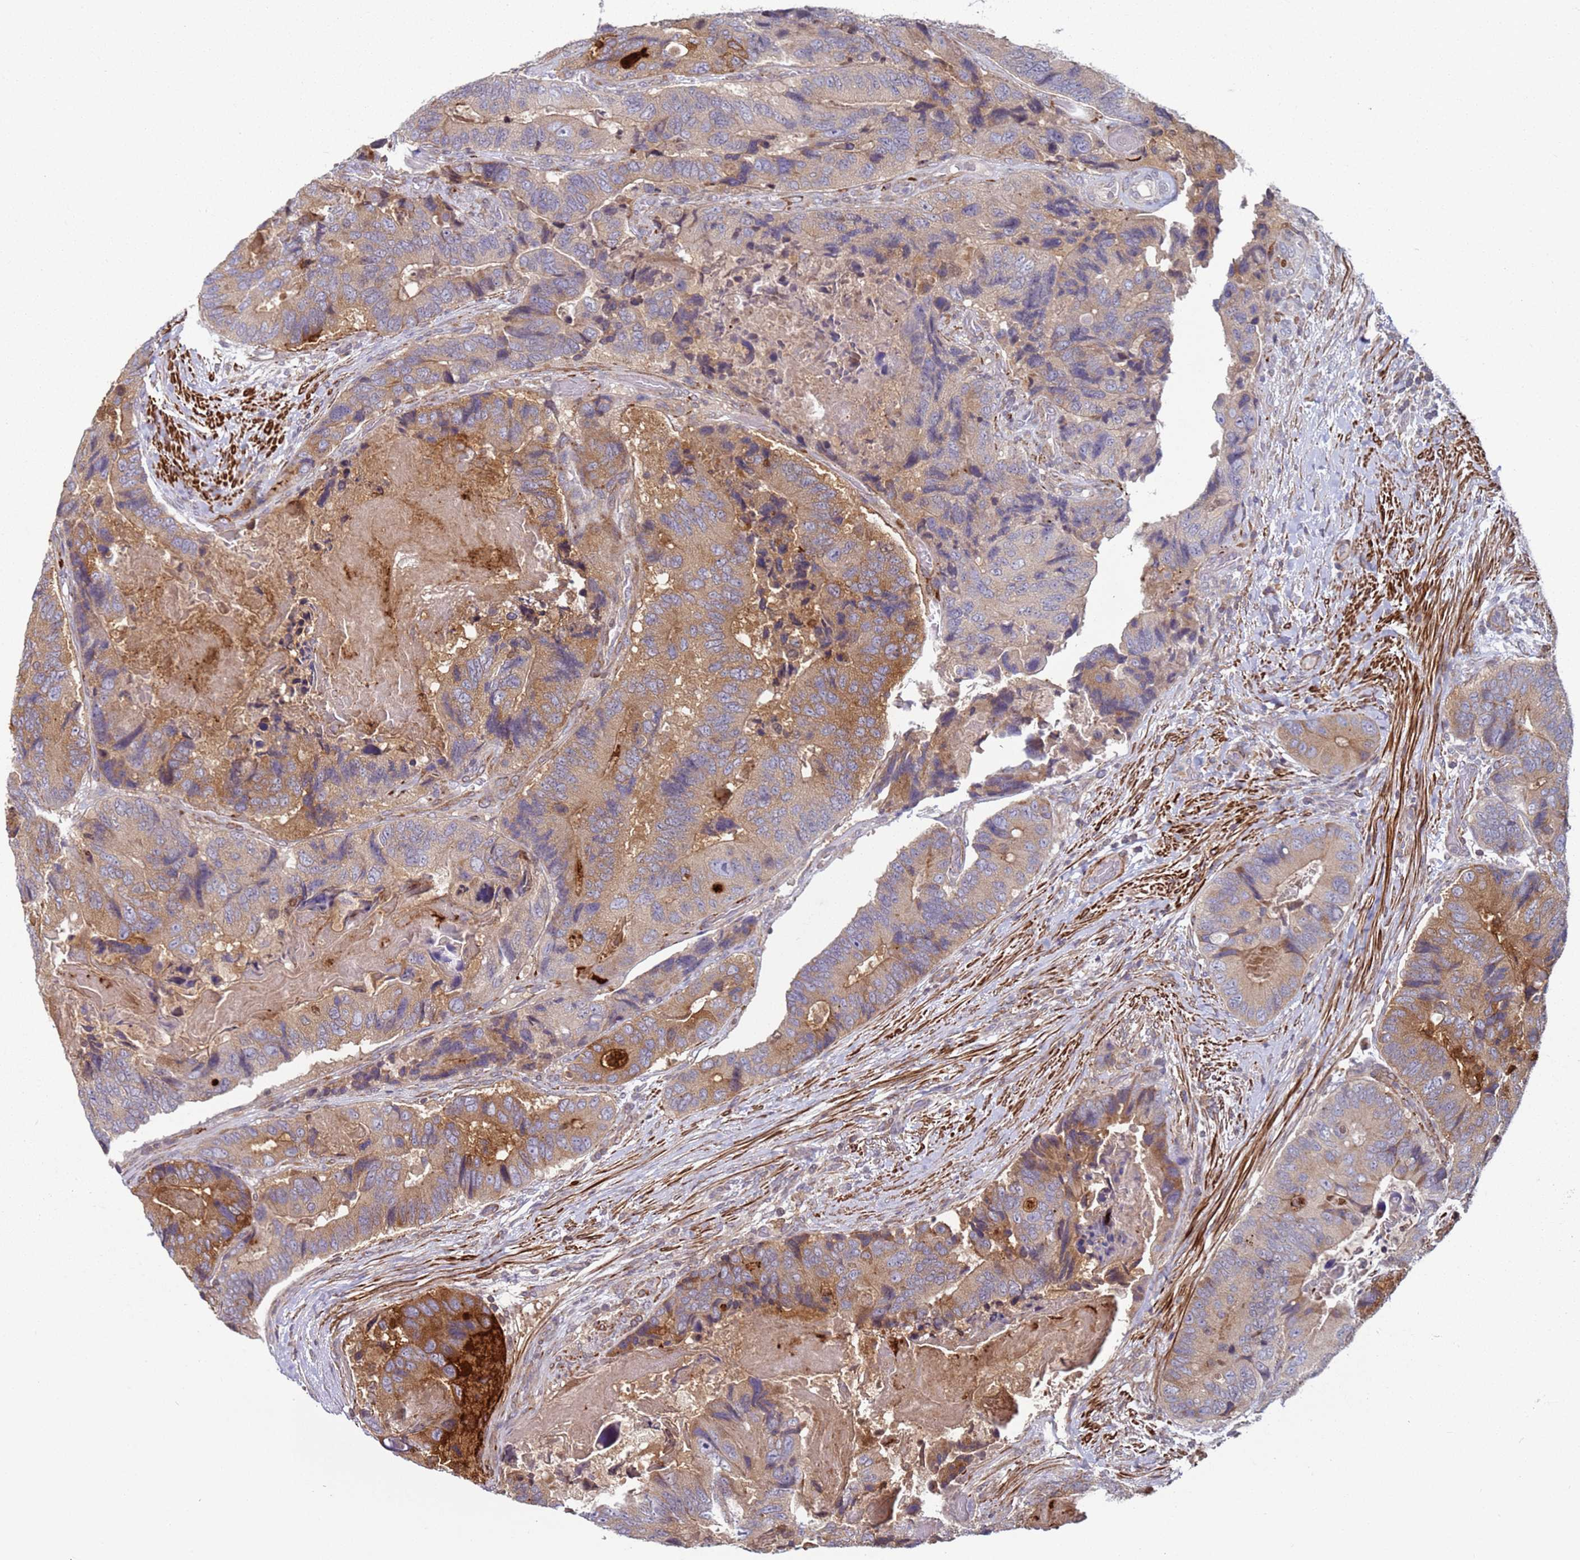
{"staining": {"intensity": "moderate", "quantity": "25%-75%", "location": "cytoplasmic/membranous"}, "tissue": "colorectal cancer", "cell_type": "Tumor cells", "image_type": "cancer", "snomed": [{"axis": "morphology", "description": "Adenocarcinoma, NOS"}, {"axis": "topography", "description": "Colon"}], "caption": "This histopathology image reveals colorectal cancer (adenocarcinoma) stained with IHC to label a protein in brown. The cytoplasmic/membranous of tumor cells show moderate positivity for the protein. Nuclei are counter-stained blue.", "gene": "SNAPC4", "patient": {"sex": "male", "age": 84}}